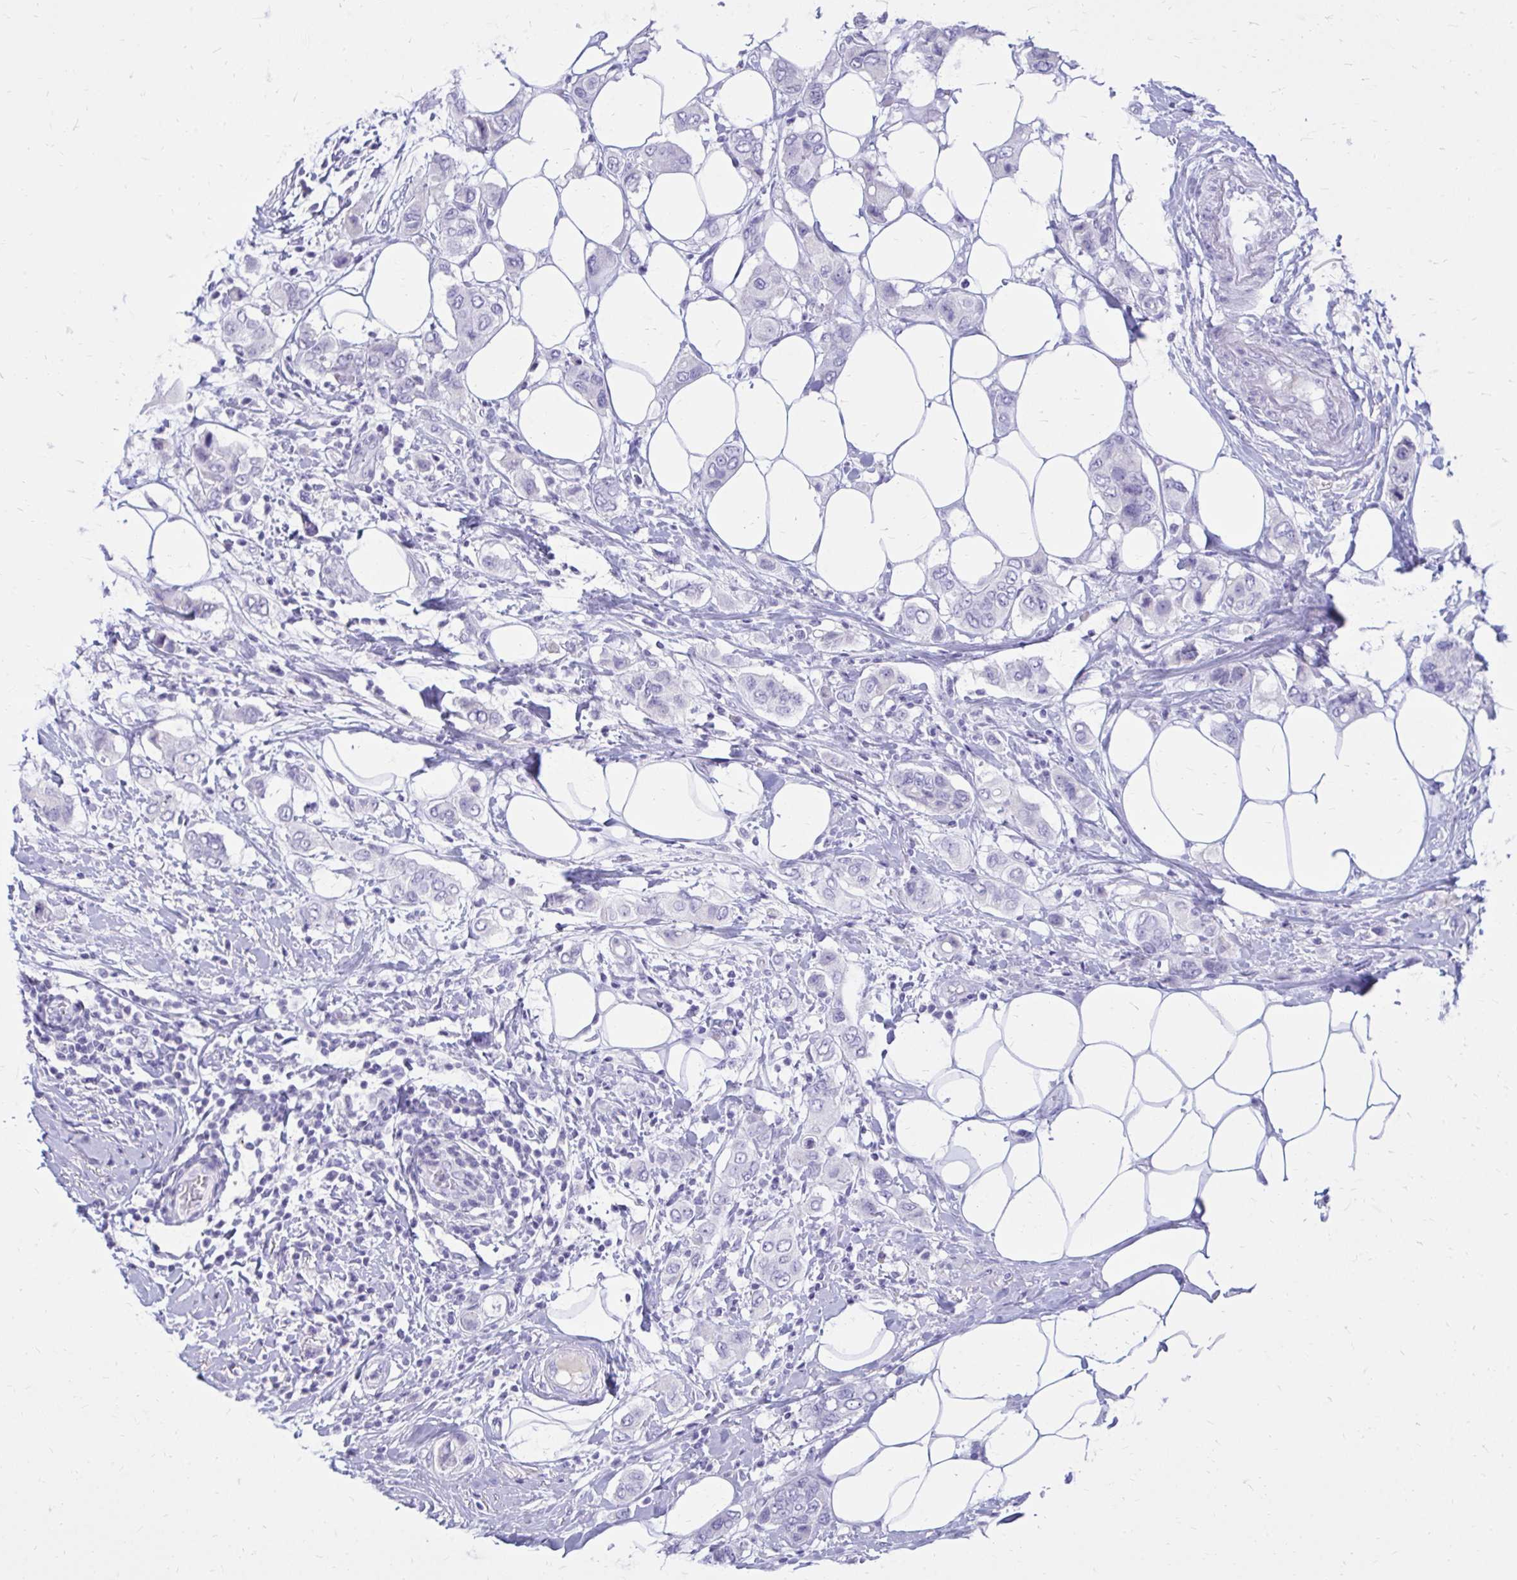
{"staining": {"intensity": "negative", "quantity": "none", "location": "none"}, "tissue": "breast cancer", "cell_type": "Tumor cells", "image_type": "cancer", "snomed": [{"axis": "morphology", "description": "Lobular carcinoma"}, {"axis": "topography", "description": "Breast"}], "caption": "An immunohistochemistry photomicrograph of lobular carcinoma (breast) is shown. There is no staining in tumor cells of lobular carcinoma (breast).", "gene": "NANOGNB", "patient": {"sex": "female", "age": 51}}